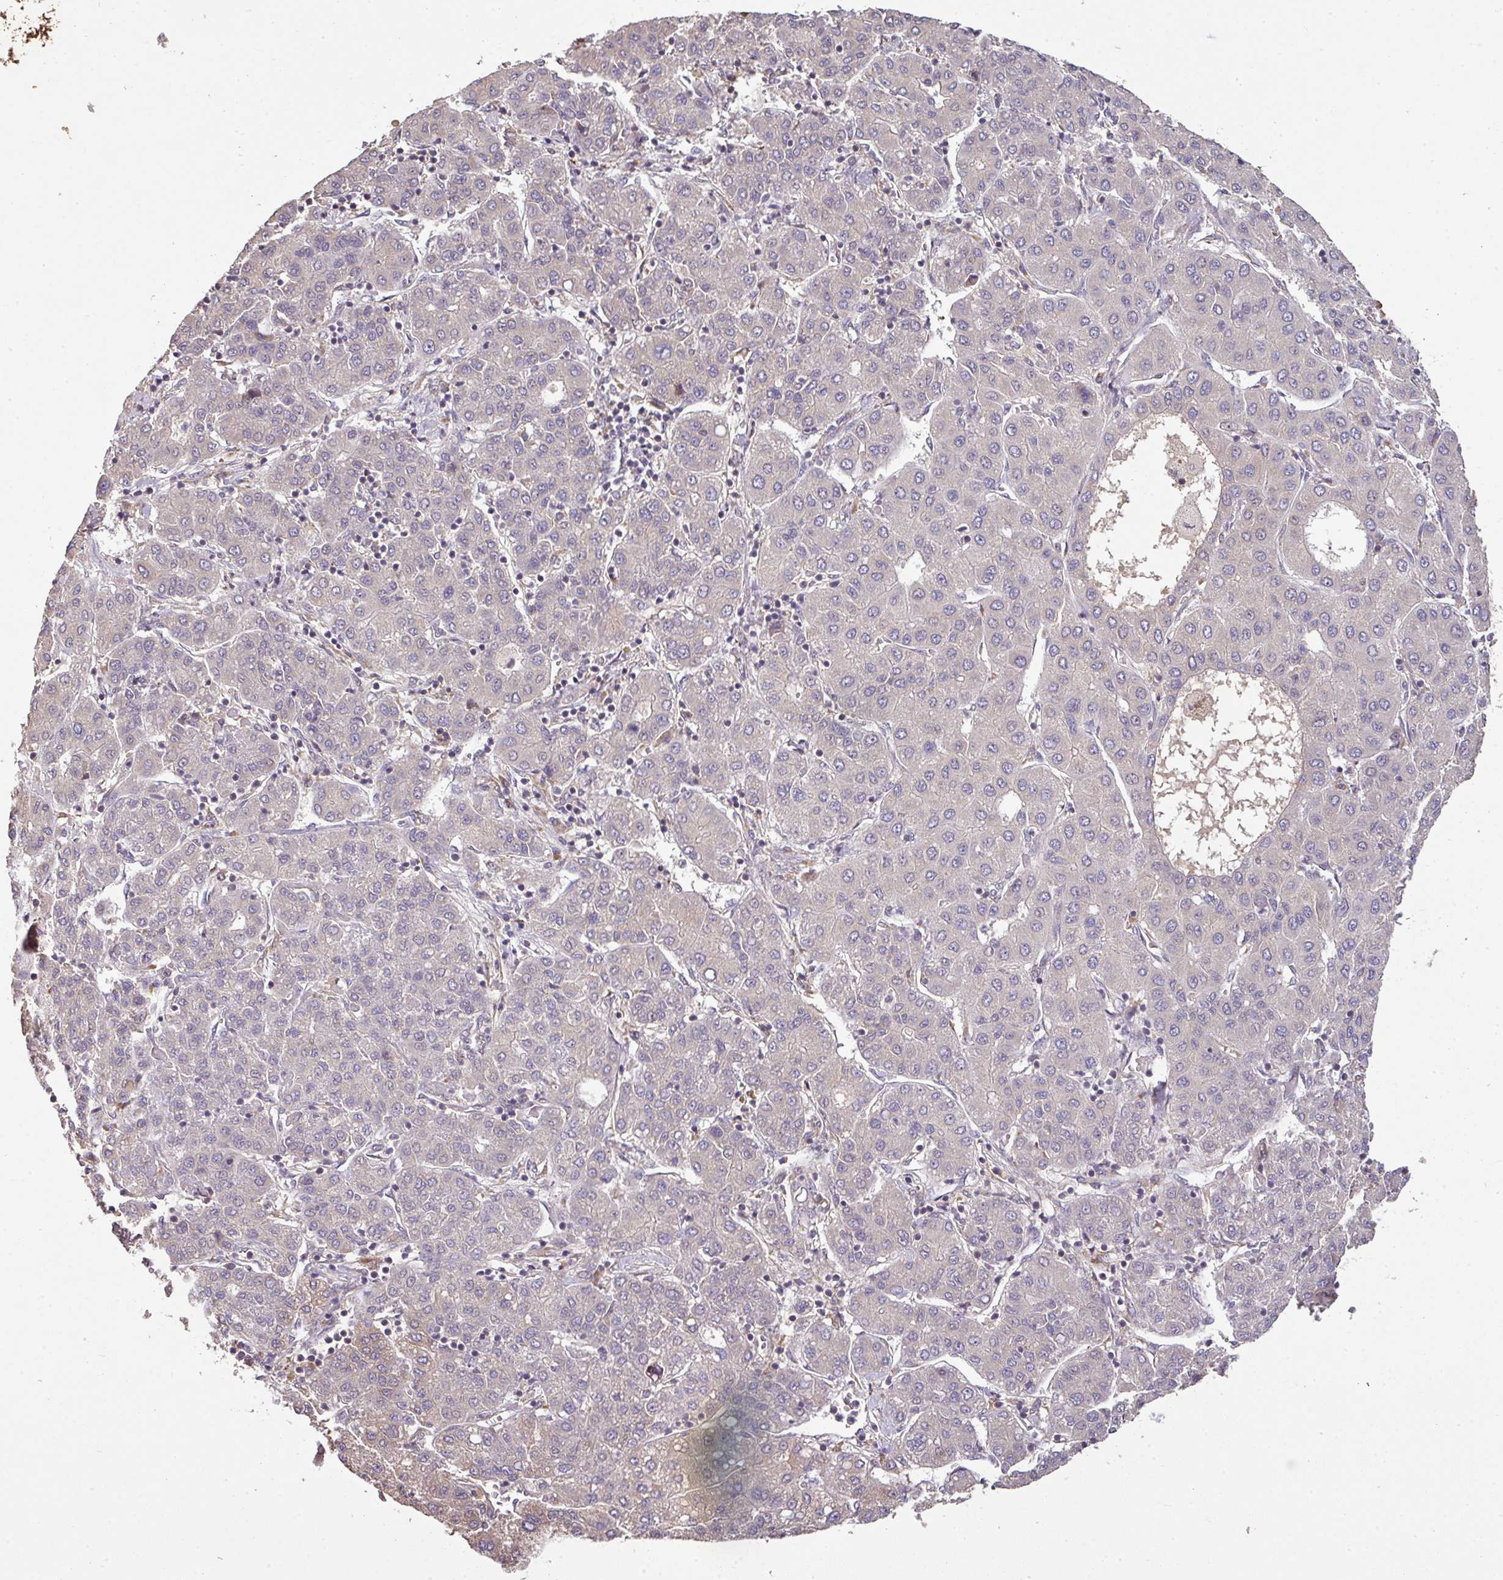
{"staining": {"intensity": "negative", "quantity": "none", "location": "none"}, "tissue": "liver cancer", "cell_type": "Tumor cells", "image_type": "cancer", "snomed": [{"axis": "morphology", "description": "Carcinoma, Hepatocellular, NOS"}, {"axis": "topography", "description": "Liver"}], "caption": "This histopathology image is of liver cancer (hepatocellular carcinoma) stained with IHC to label a protein in brown with the nuclei are counter-stained blue. There is no staining in tumor cells.", "gene": "SPCS3", "patient": {"sex": "male", "age": 65}}